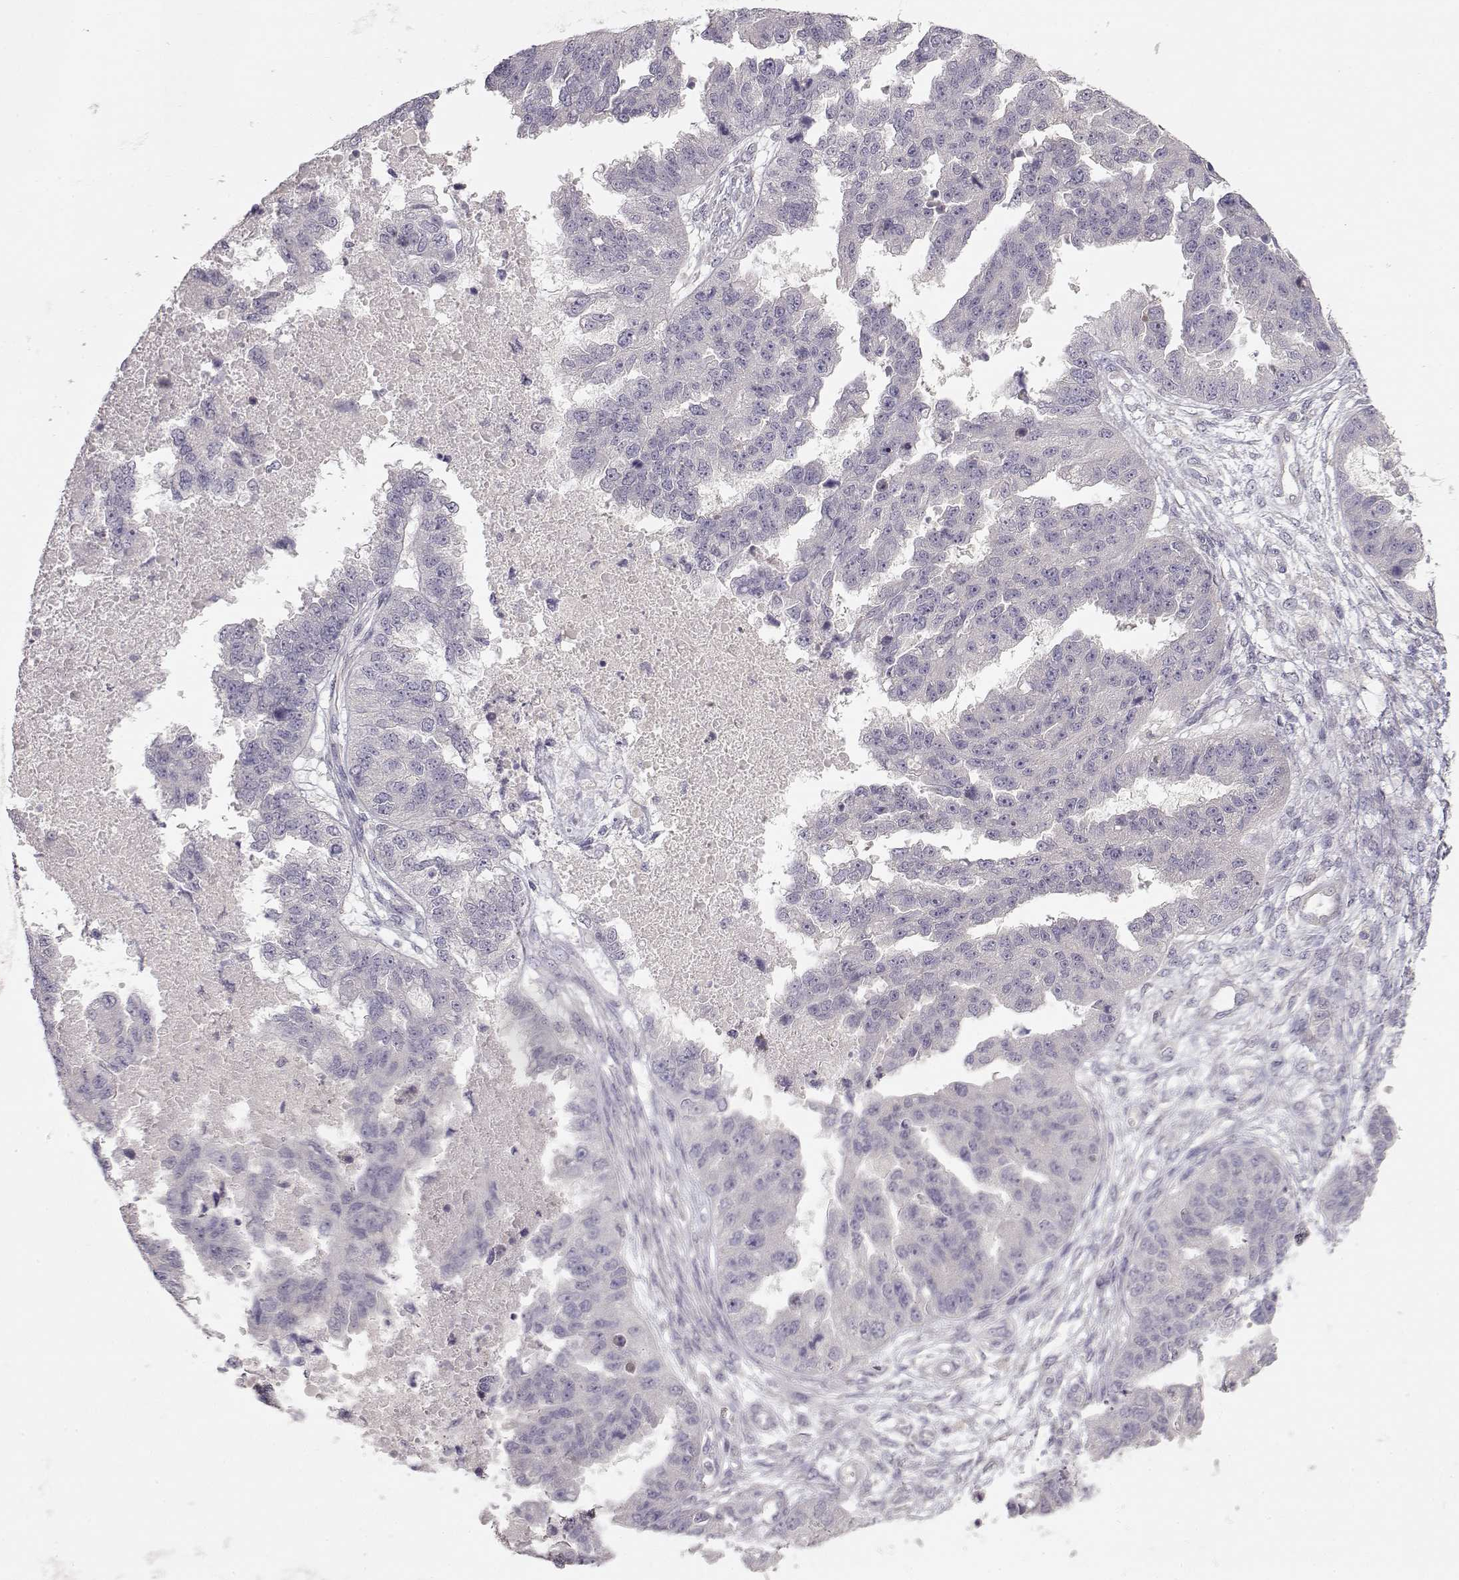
{"staining": {"intensity": "negative", "quantity": "none", "location": "none"}, "tissue": "ovarian cancer", "cell_type": "Tumor cells", "image_type": "cancer", "snomed": [{"axis": "morphology", "description": "Cystadenocarcinoma, serous, NOS"}, {"axis": "topography", "description": "Ovary"}], "caption": "Immunohistochemistry of human ovarian serous cystadenocarcinoma shows no positivity in tumor cells. Nuclei are stained in blue.", "gene": "ARHGAP8", "patient": {"sex": "female", "age": 58}}